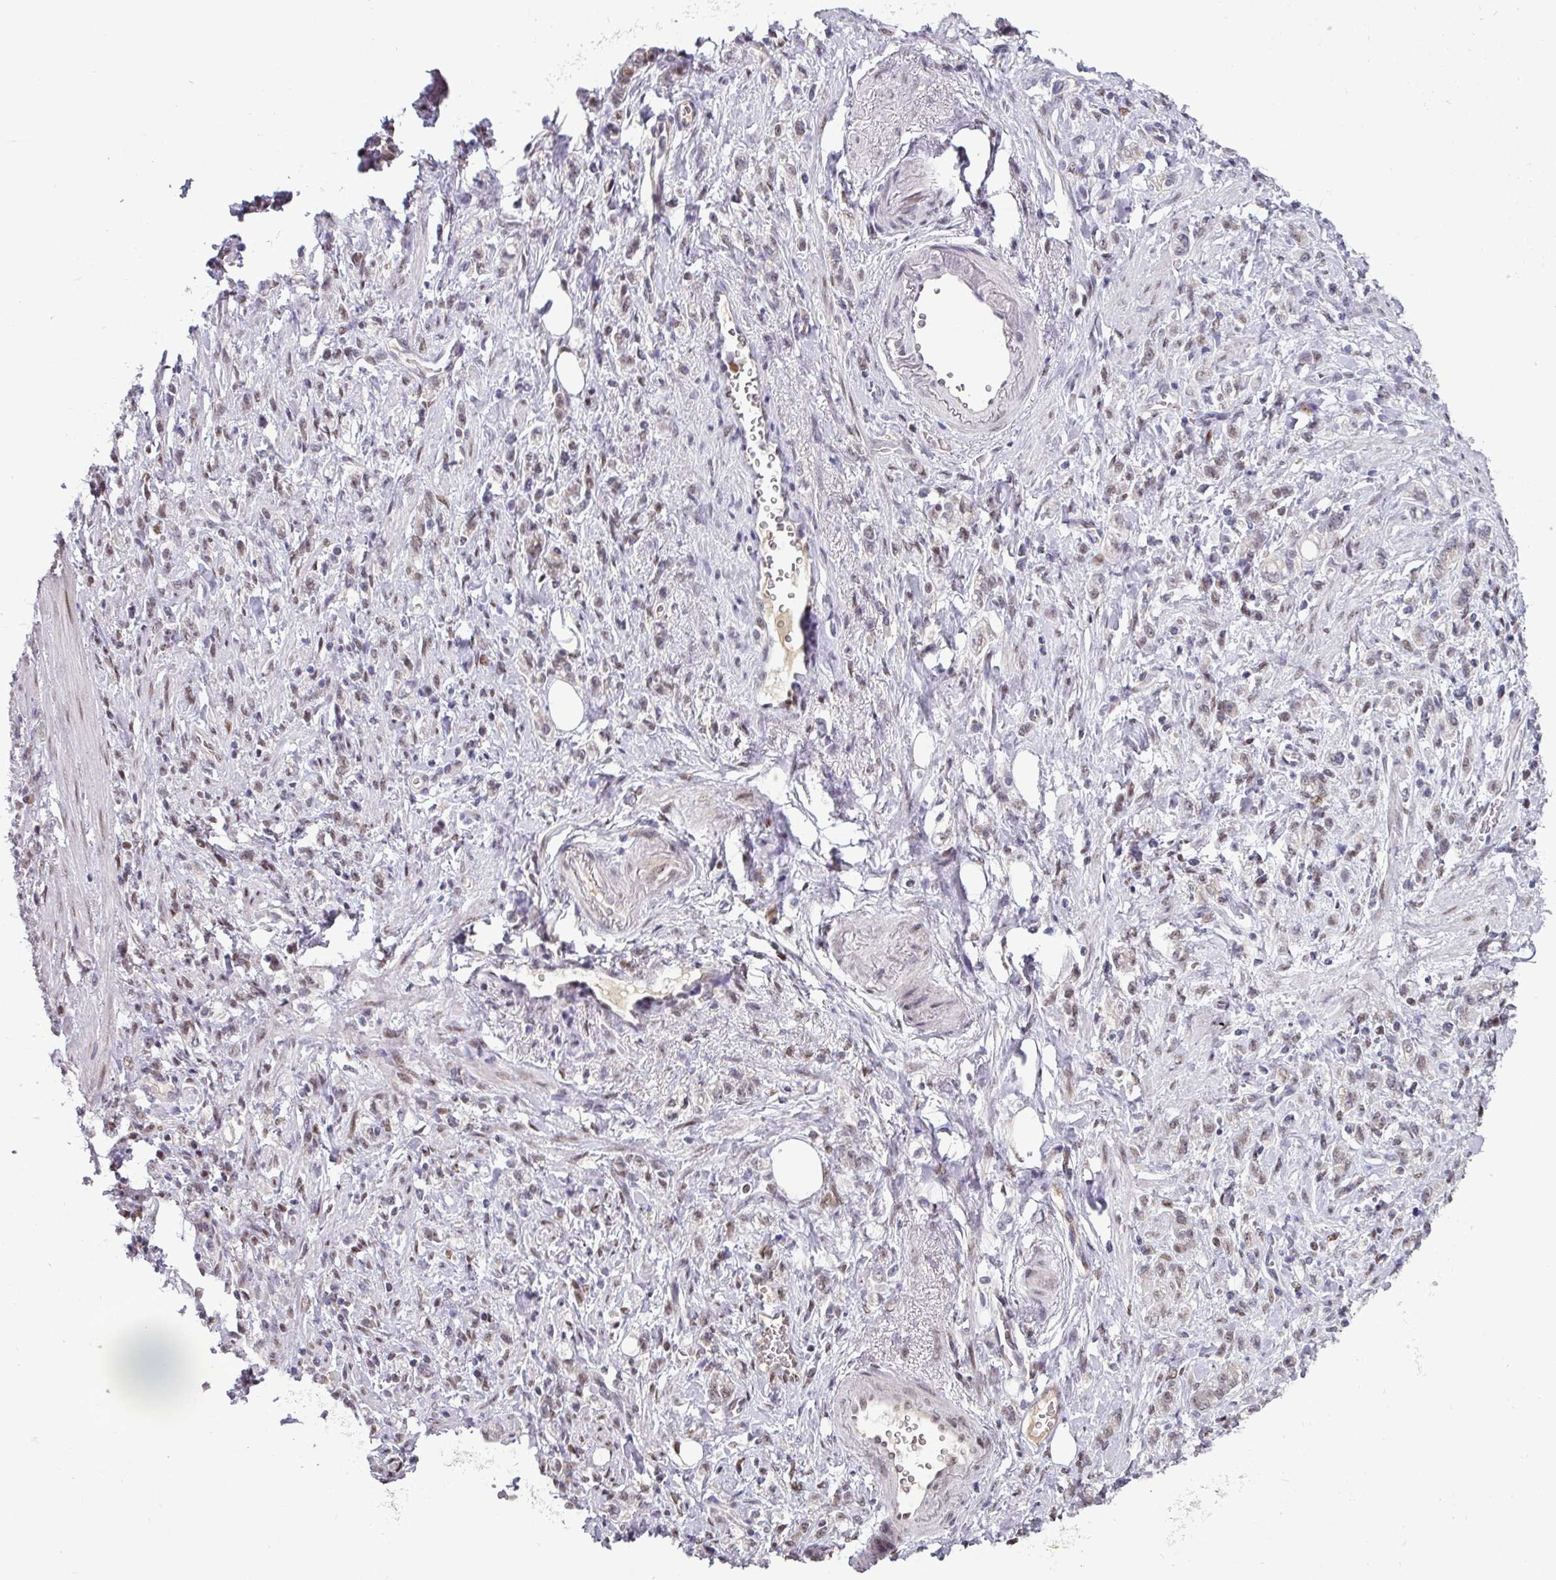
{"staining": {"intensity": "negative", "quantity": "none", "location": "none"}, "tissue": "stomach cancer", "cell_type": "Tumor cells", "image_type": "cancer", "snomed": [{"axis": "morphology", "description": "Adenocarcinoma, NOS"}, {"axis": "topography", "description": "Stomach"}], "caption": "High magnification brightfield microscopy of adenocarcinoma (stomach) stained with DAB (3,3'-diaminobenzidine) (brown) and counterstained with hematoxylin (blue): tumor cells show no significant positivity.", "gene": "SWSAP1", "patient": {"sex": "male", "age": 77}}